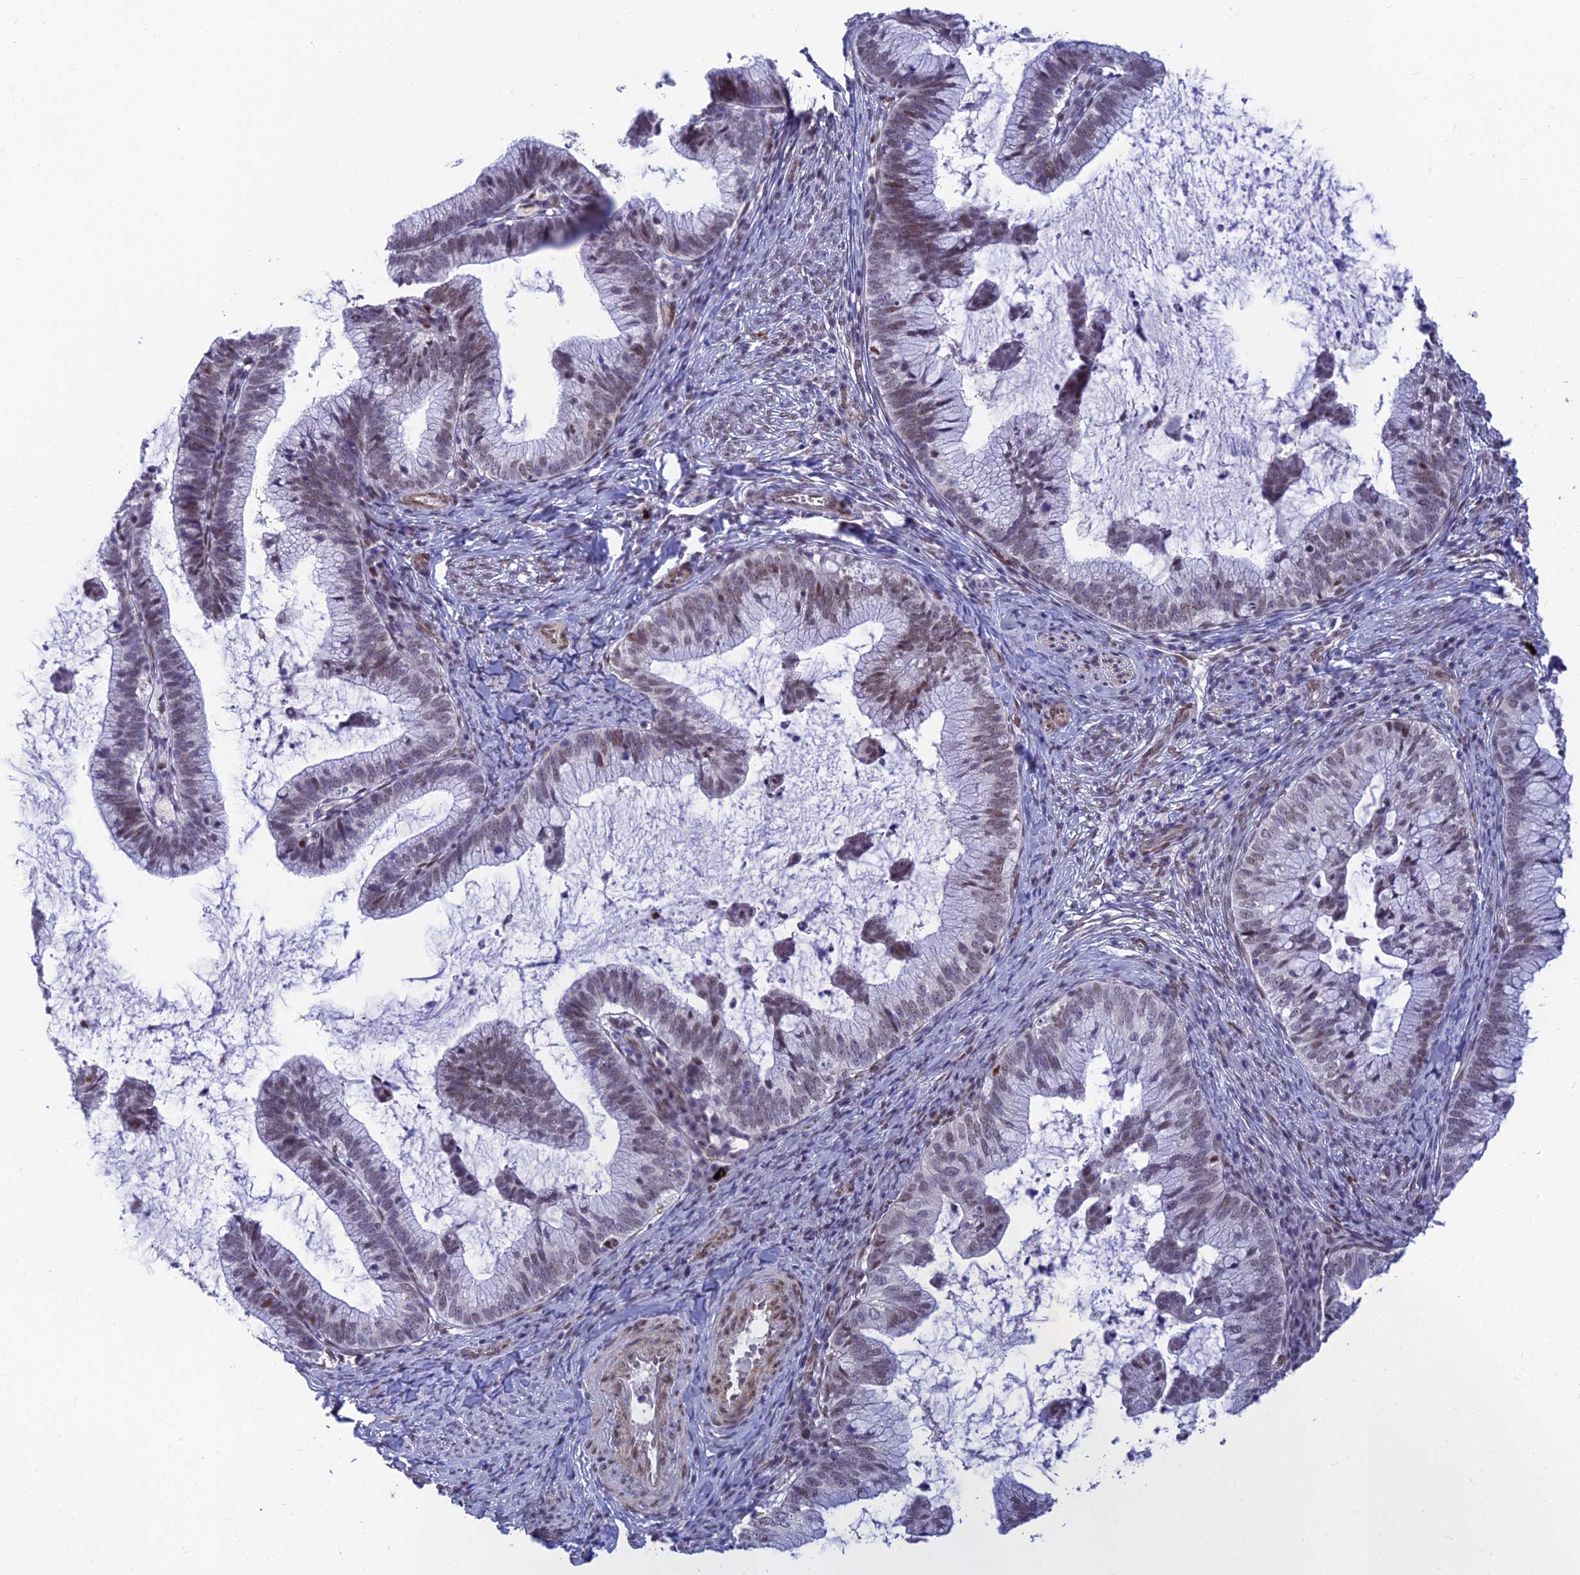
{"staining": {"intensity": "weak", "quantity": "25%-75%", "location": "nuclear"}, "tissue": "cervical cancer", "cell_type": "Tumor cells", "image_type": "cancer", "snomed": [{"axis": "morphology", "description": "Adenocarcinoma, NOS"}, {"axis": "topography", "description": "Cervix"}], "caption": "A low amount of weak nuclear positivity is present in approximately 25%-75% of tumor cells in adenocarcinoma (cervical) tissue.", "gene": "CLK4", "patient": {"sex": "female", "age": 36}}